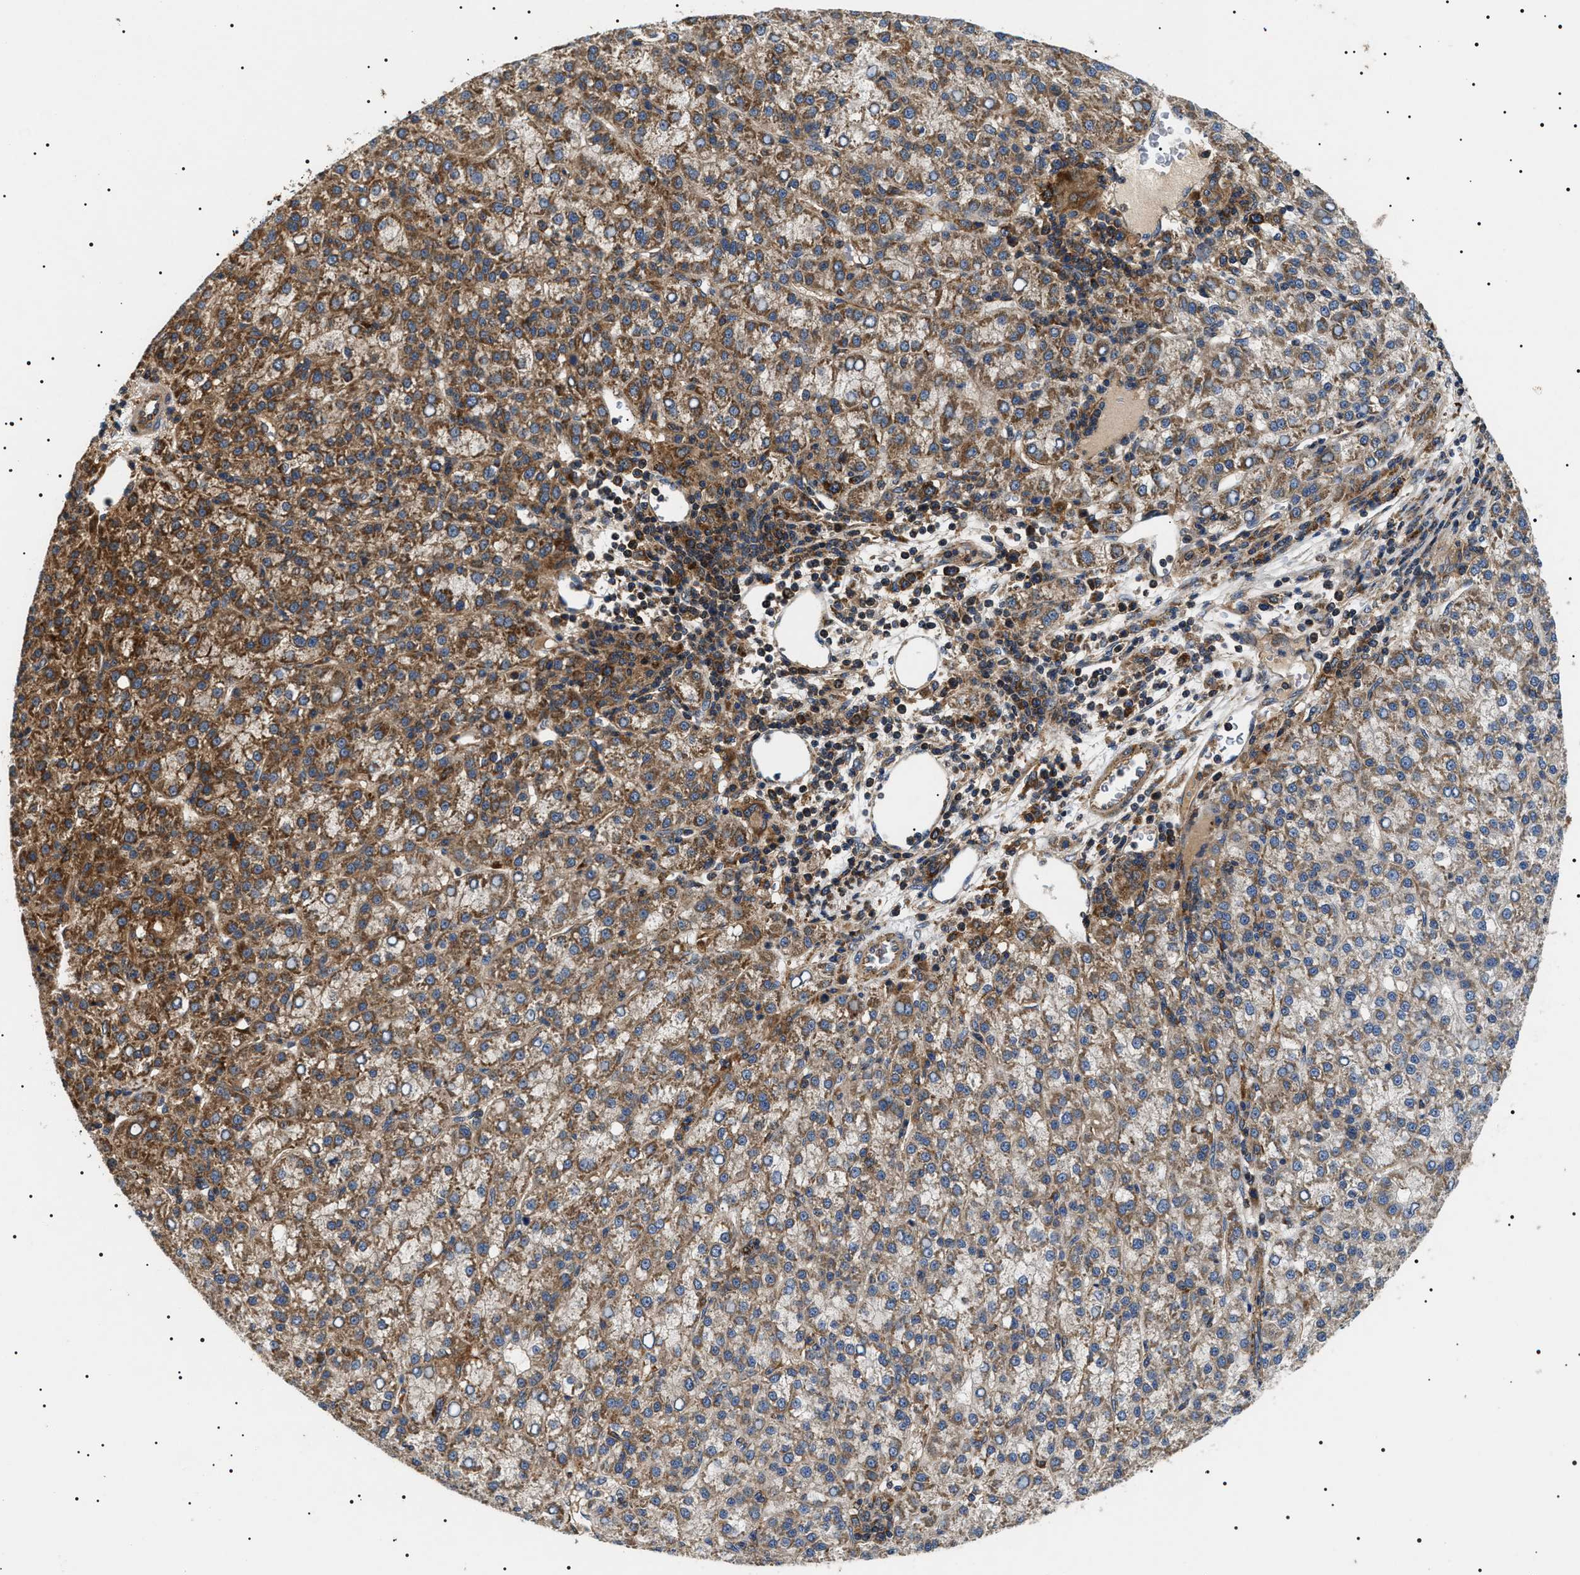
{"staining": {"intensity": "moderate", "quantity": ">75%", "location": "cytoplasmic/membranous"}, "tissue": "liver cancer", "cell_type": "Tumor cells", "image_type": "cancer", "snomed": [{"axis": "morphology", "description": "Carcinoma, Hepatocellular, NOS"}, {"axis": "topography", "description": "Liver"}], "caption": "Tumor cells show medium levels of moderate cytoplasmic/membranous expression in about >75% of cells in liver cancer. (DAB = brown stain, brightfield microscopy at high magnification).", "gene": "OXSM", "patient": {"sex": "female", "age": 58}}